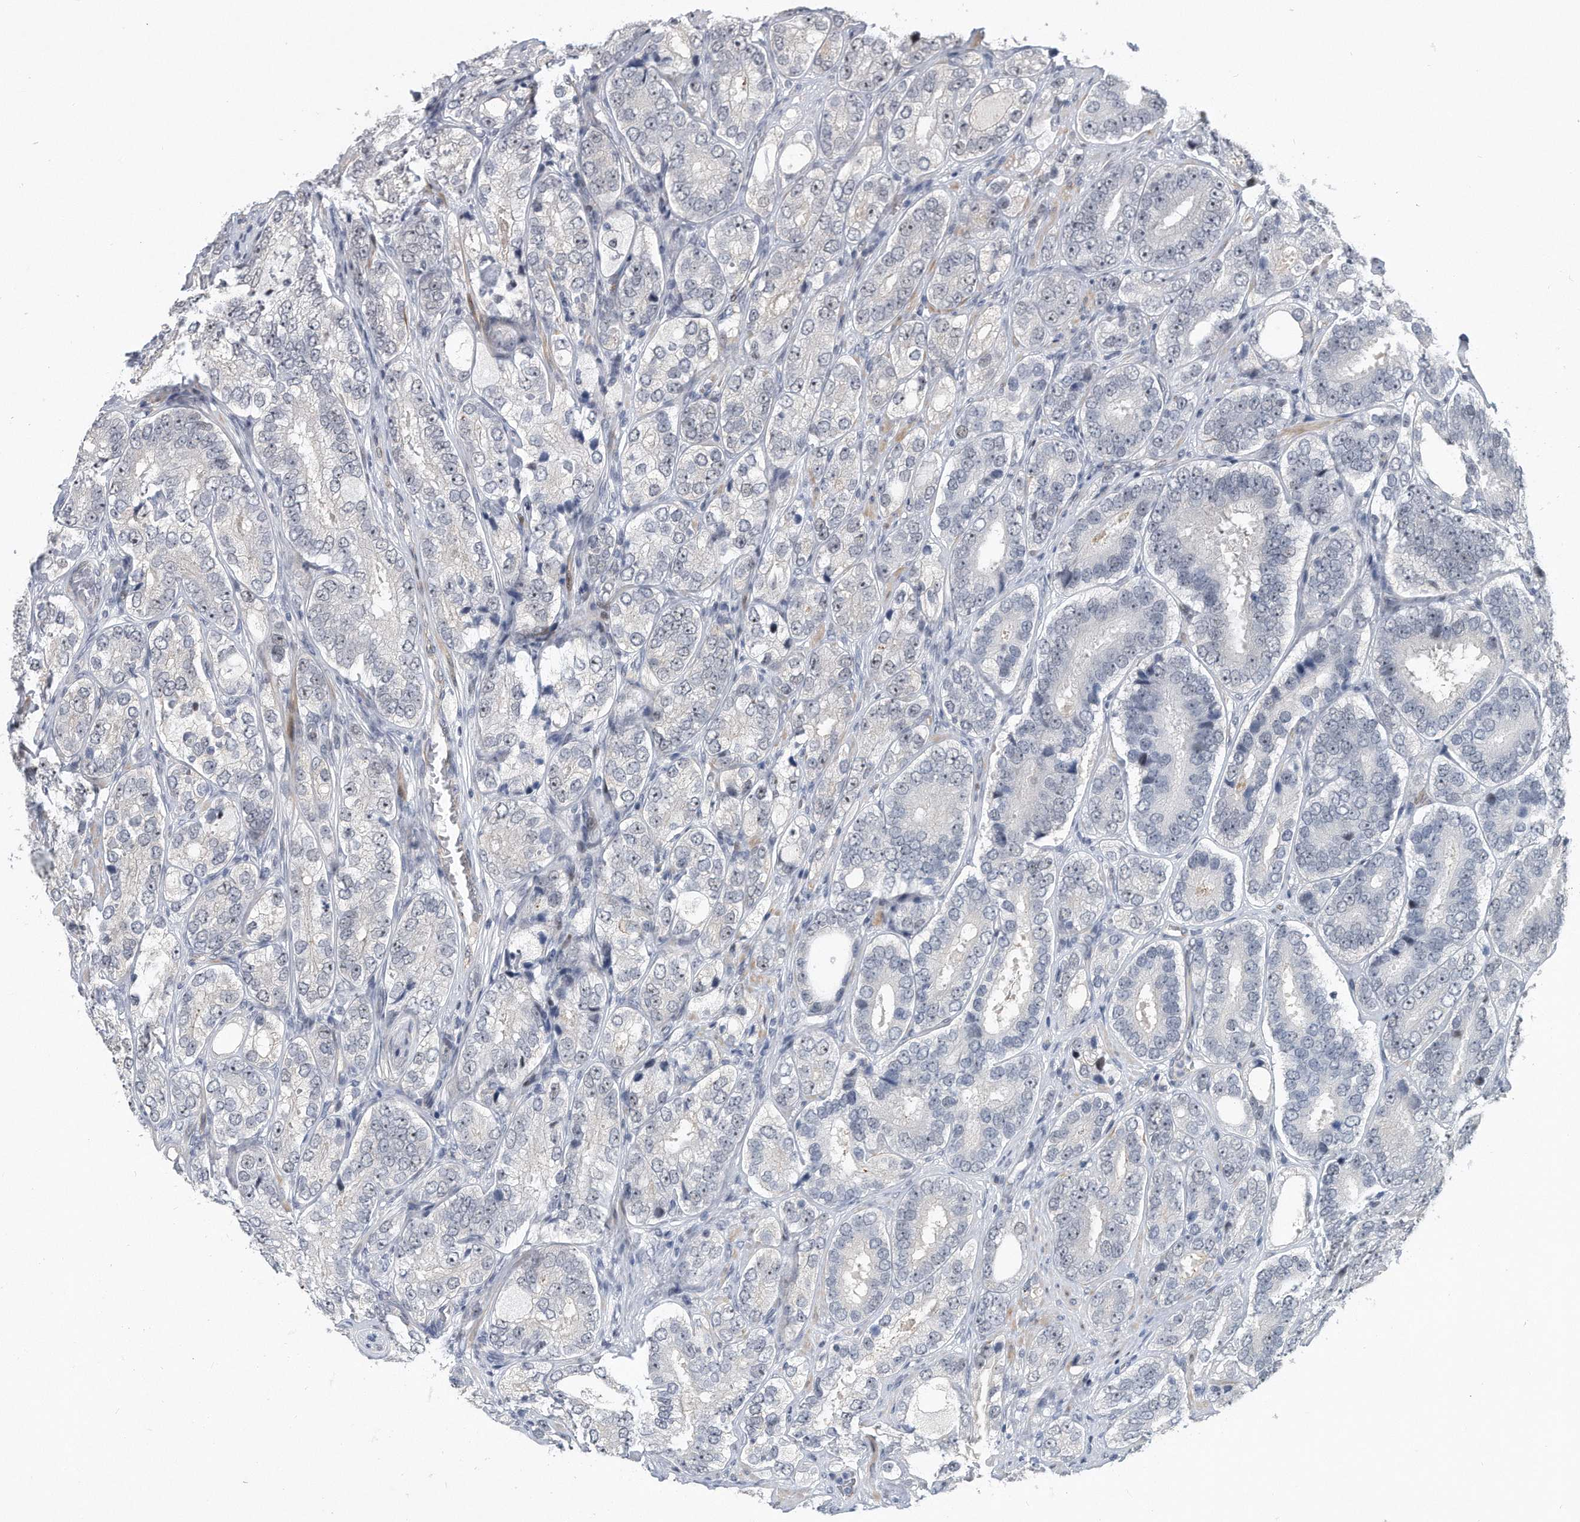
{"staining": {"intensity": "negative", "quantity": "none", "location": "none"}, "tissue": "prostate cancer", "cell_type": "Tumor cells", "image_type": "cancer", "snomed": [{"axis": "morphology", "description": "Adenocarcinoma, High grade"}, {"axis": "topography", "description": "Prostate"}], "caption": "Immunohistochemical staining of prostate cancer demonstrates no significant staining in tumor cells.", "gene": "PGBD2", "patient": {"sex": "male", "age": 56}}